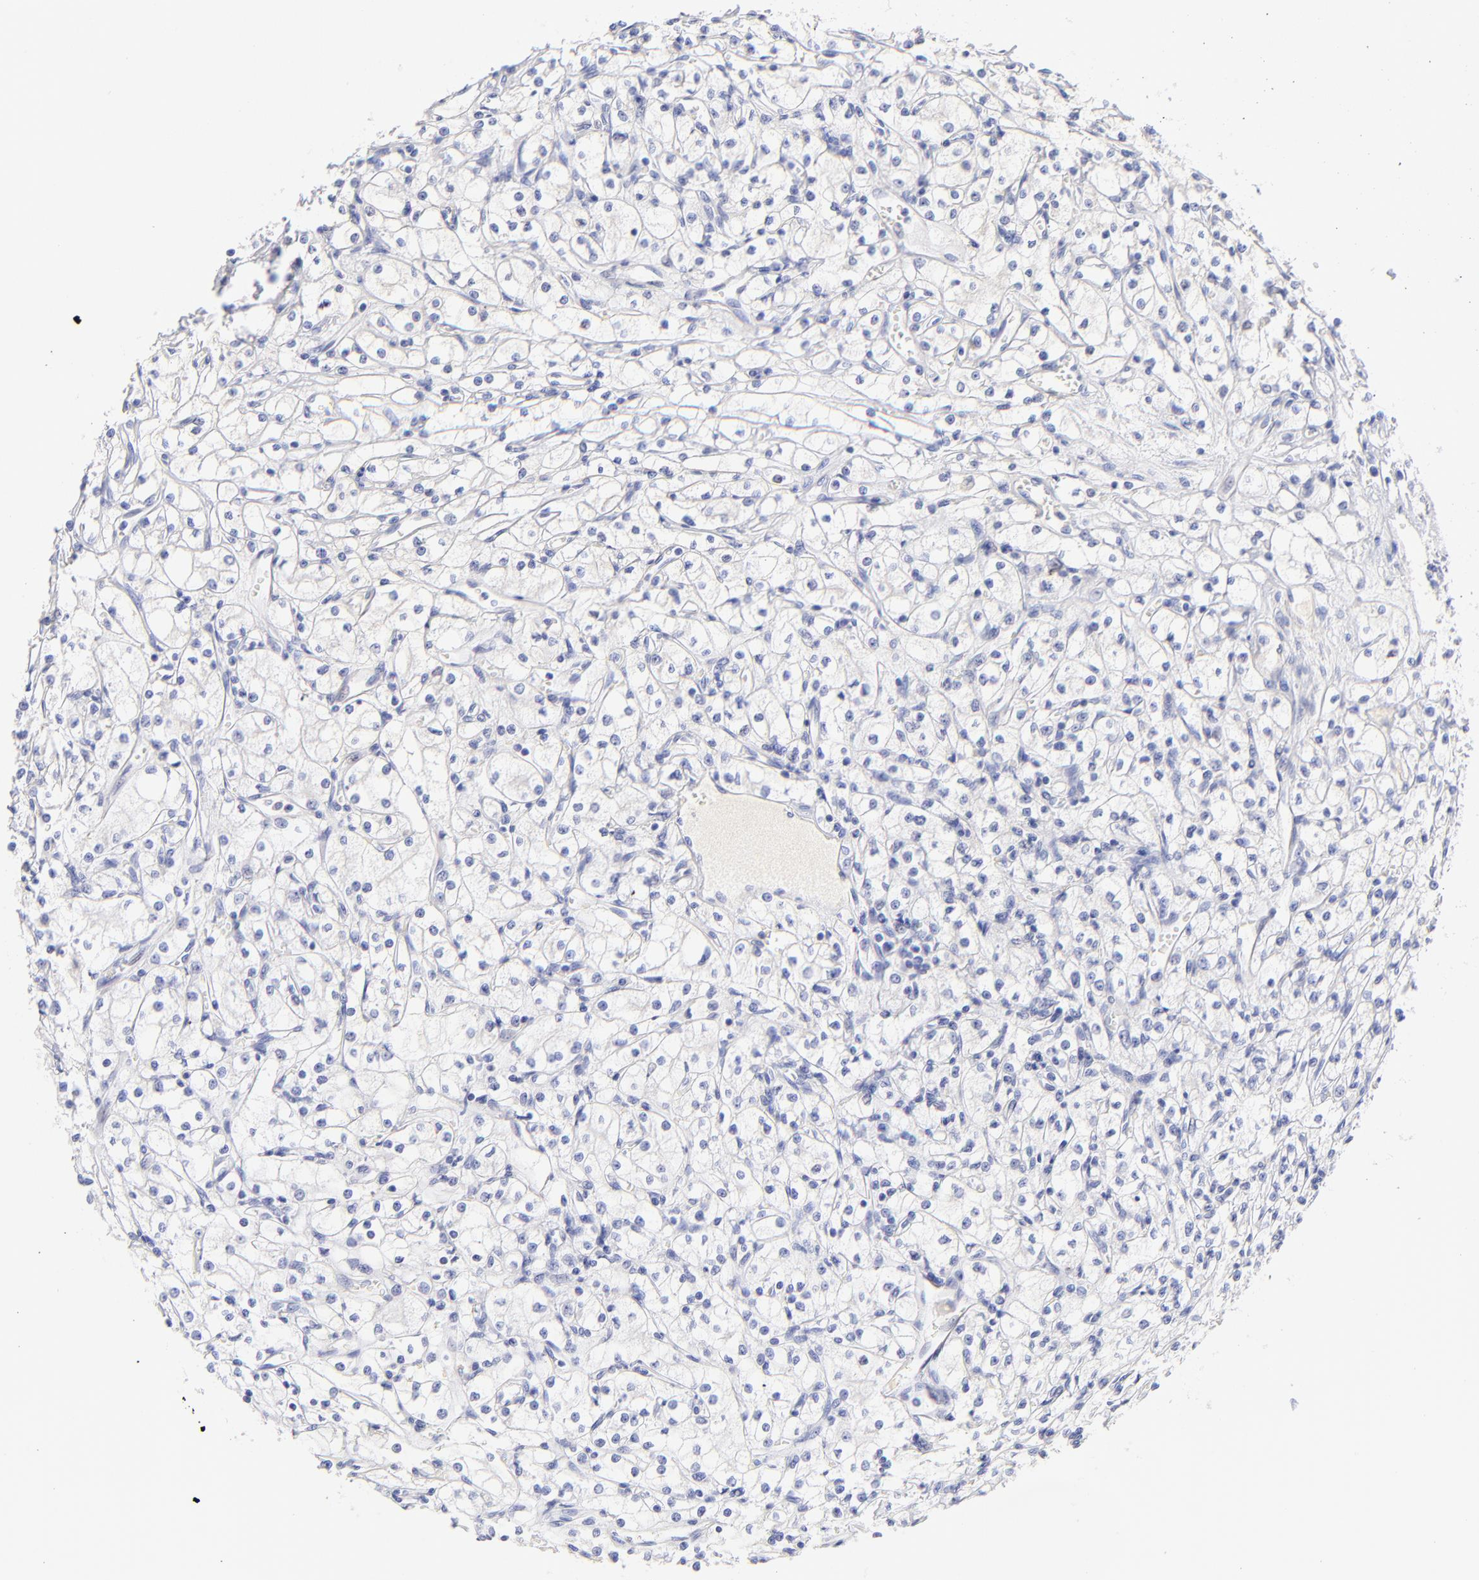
{"staining": {"intensity": "negative", "quantity": "none", "location": "none"}, "tissue": "renal cancer", "cell_type": "Tumor cells", "image_type": "cancer", "snomed": [{"axis": "morphology", "description": "Adenocarcinoma, NOS"}, {"axis": "topography", "description": "Kidney"}], "caption": "A photomicrograph of renal cancer stained for a protein shows no brown staining in tumor cells.", "gene": "ASB9", "patient": {"sex": "male", "age": 61}}